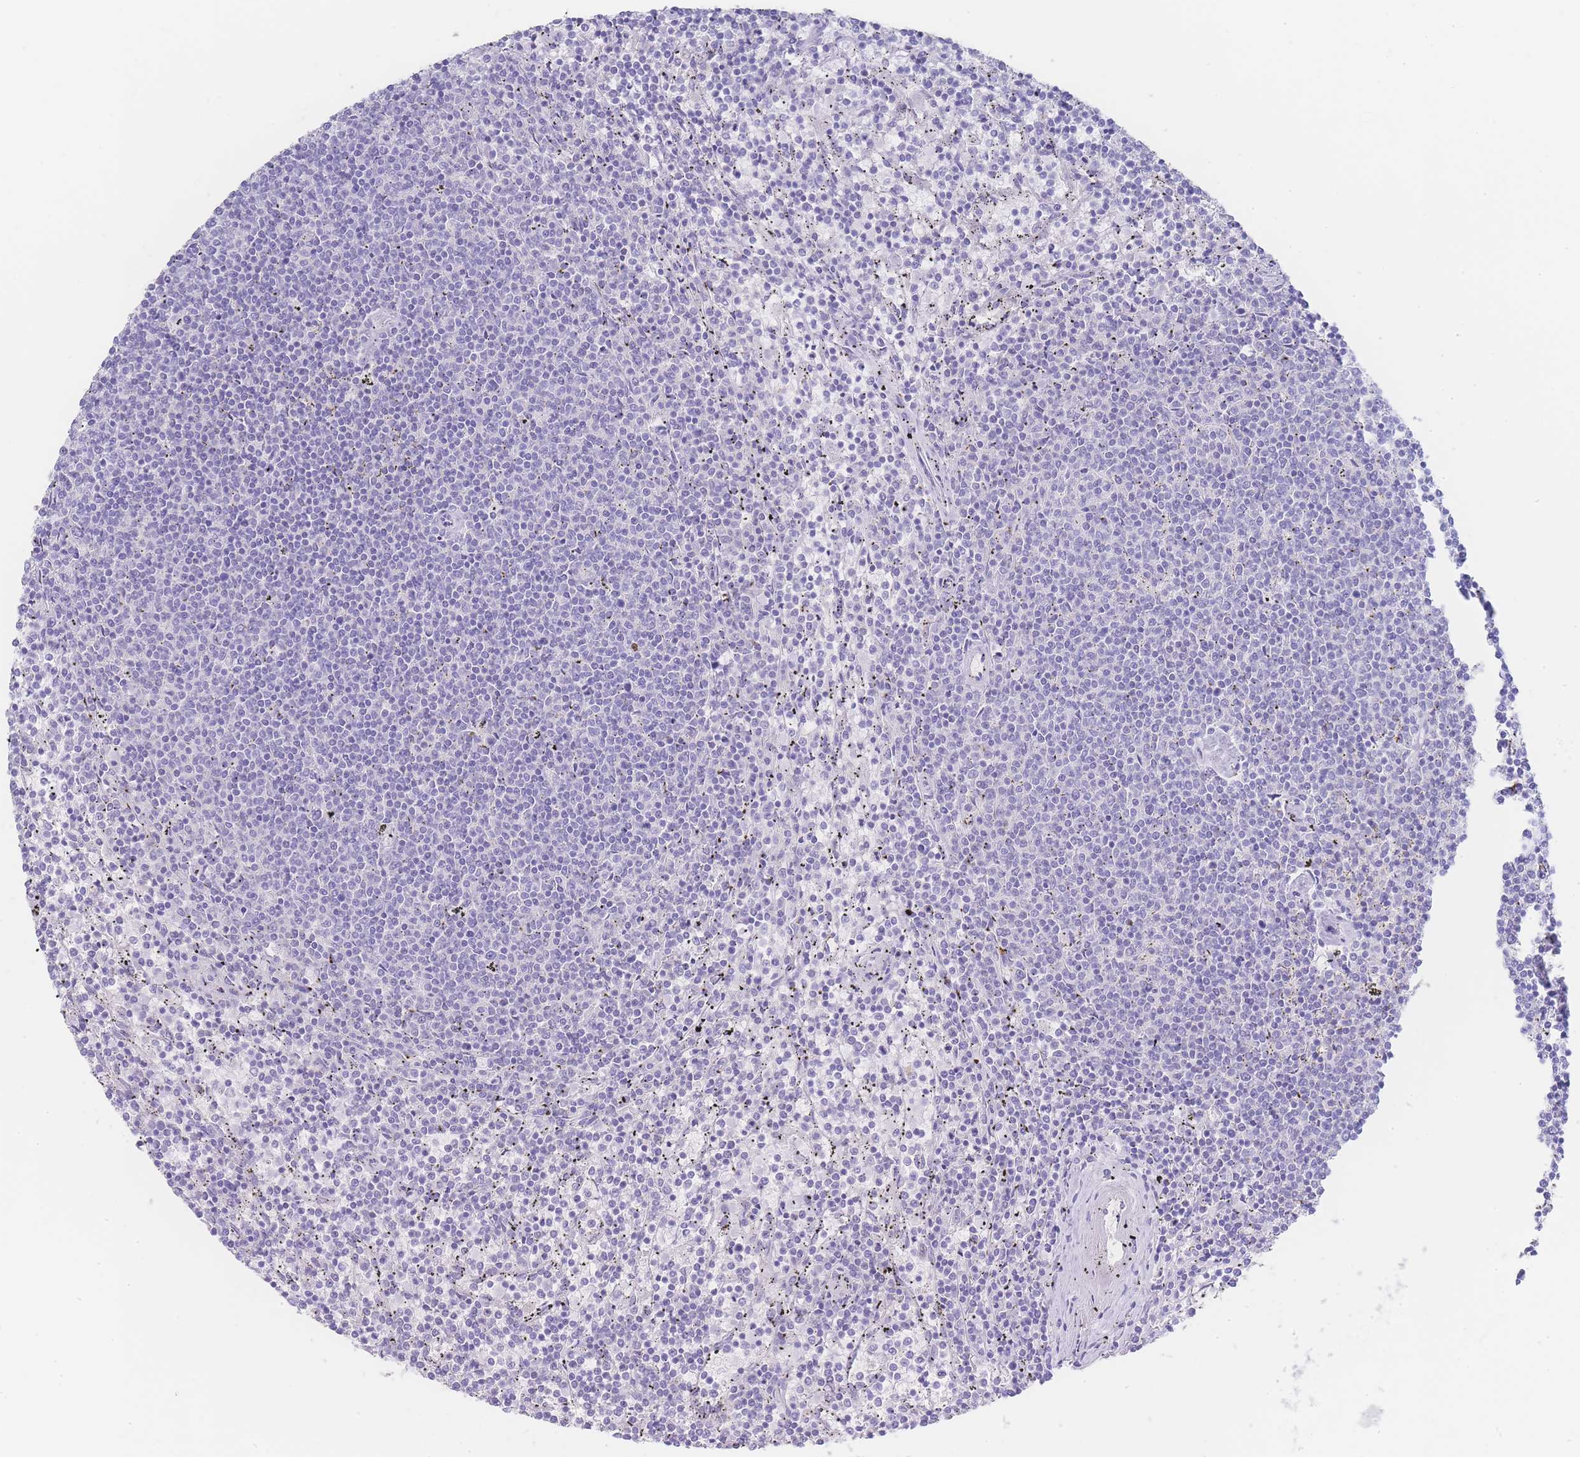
{"staining": {"intensity": "negative", "quantity": "none", "location": "none"}, "tissue": "lymphoma", "cell_type": "Tumor cells", "image_type": "cancer", "snomed": [{"axis": "morphology", "description": "Malignant lymphoma, non-Hodgkin's type, Low grade"}, {"axis": "topography", "description": "Spleen"}], "caption": "The IHC micrograph has no significant expression in tumor cells of lymphoma tissue.", "gene": "LZTFL1", "patient": {"sex": "female", "age": 50}}